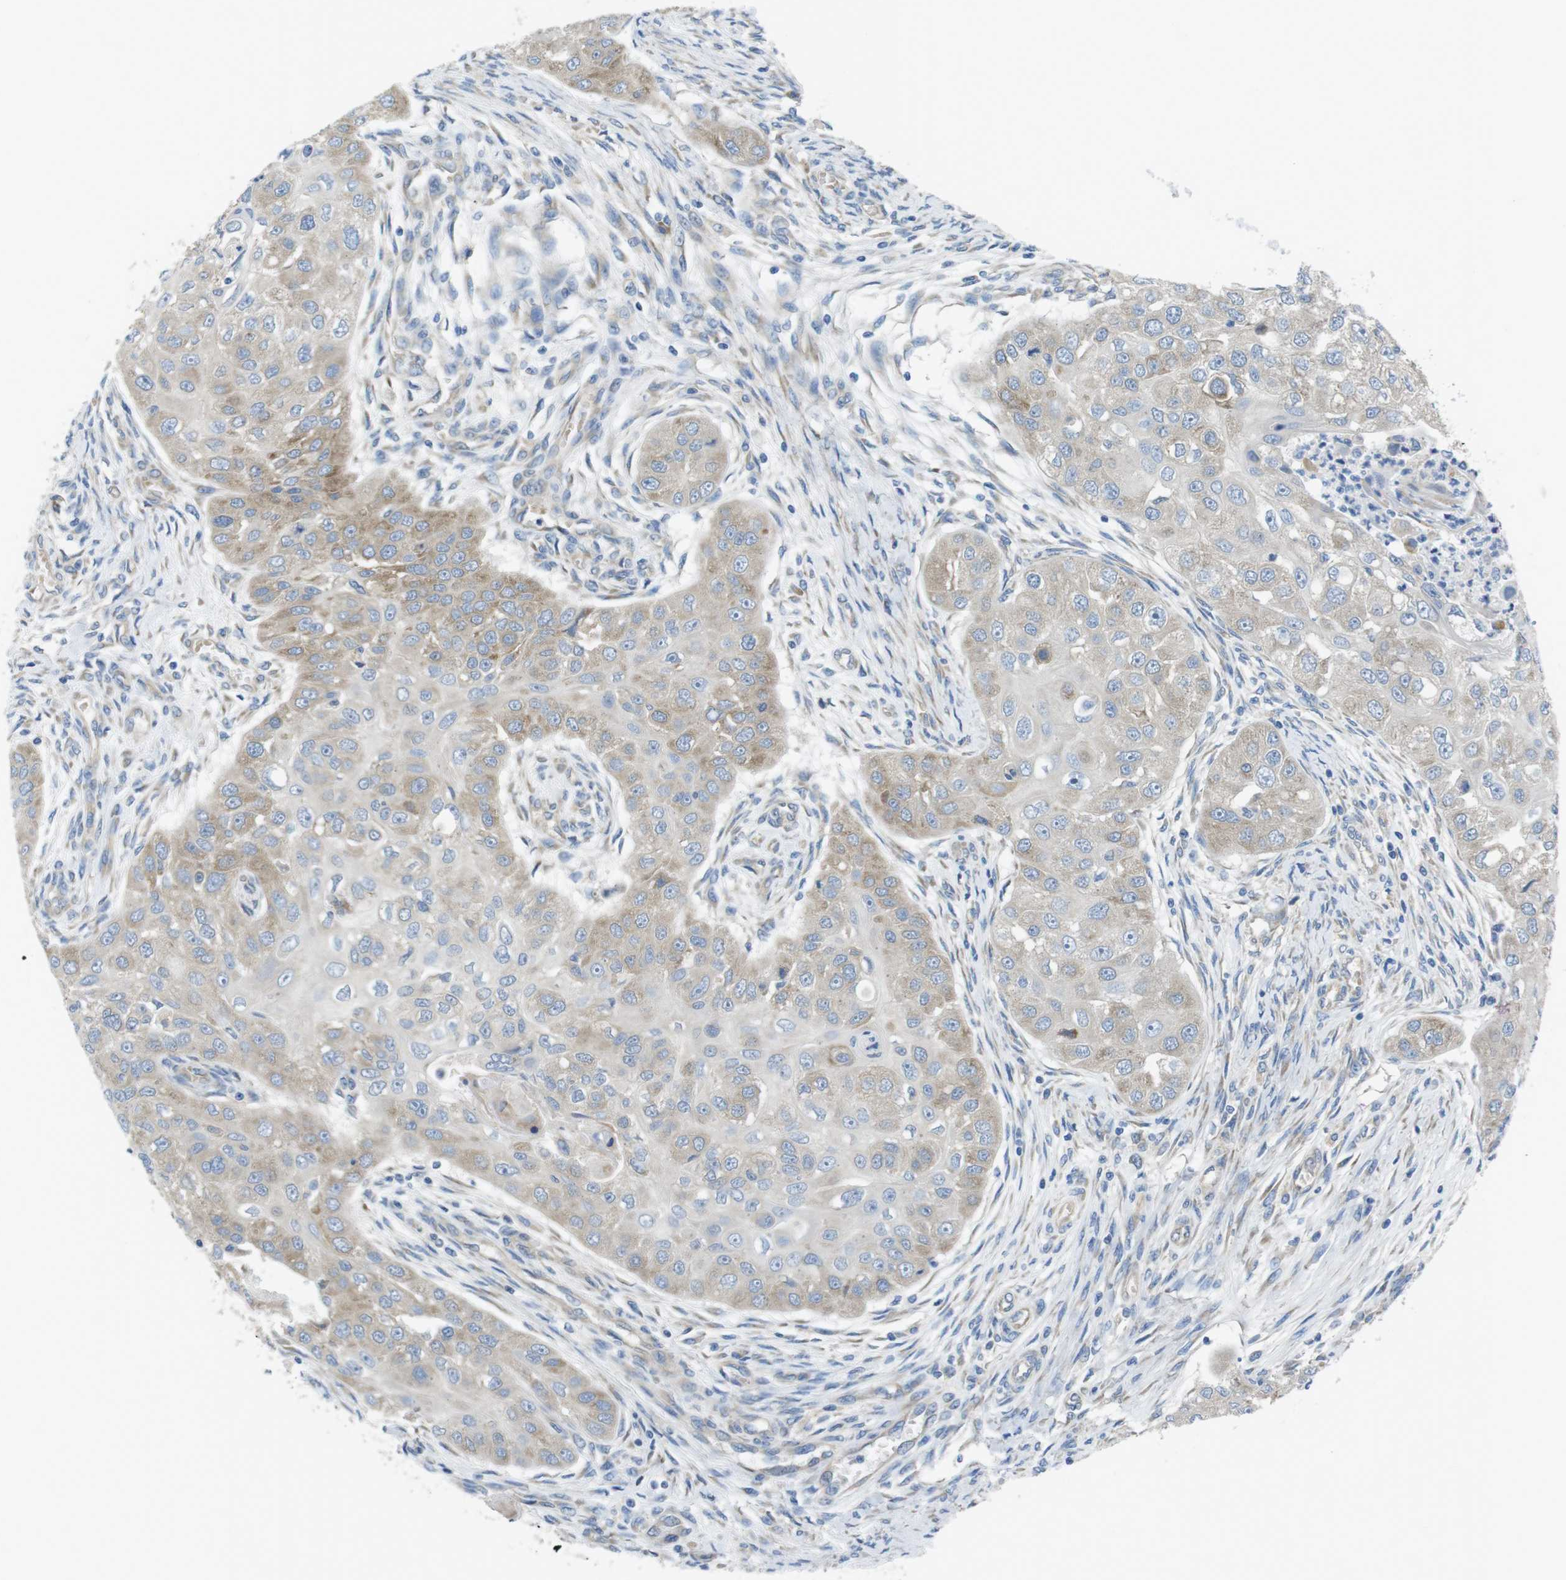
{"staining": {"intensity": "weak", "quantity": ">75%", "location": "cytoplasmic/membranous"}, "tissue": "head and neck cancer", "cell_type": "Tumor cells", "image_type": "cancer", "snomed": [{"axis": "morphology", "description": "Normal tissue, NOS"}, {"axis": "morphology", "description": "Squamous cell carcinoma, NOS"}, {"axis": "topography", "description": "Skeletal muscle"}, {"axis": "topography", "description": "Head-Neck"}], "caption": "An image showing weak cytoplasmic/membranous staining in about >75% of tumor cells in head and neck squamous cell carcinoma, as visualized by brown immunohistochemical staining.", "gene": "TMEM234", "patient": {"sex": "male", "age": 51}}